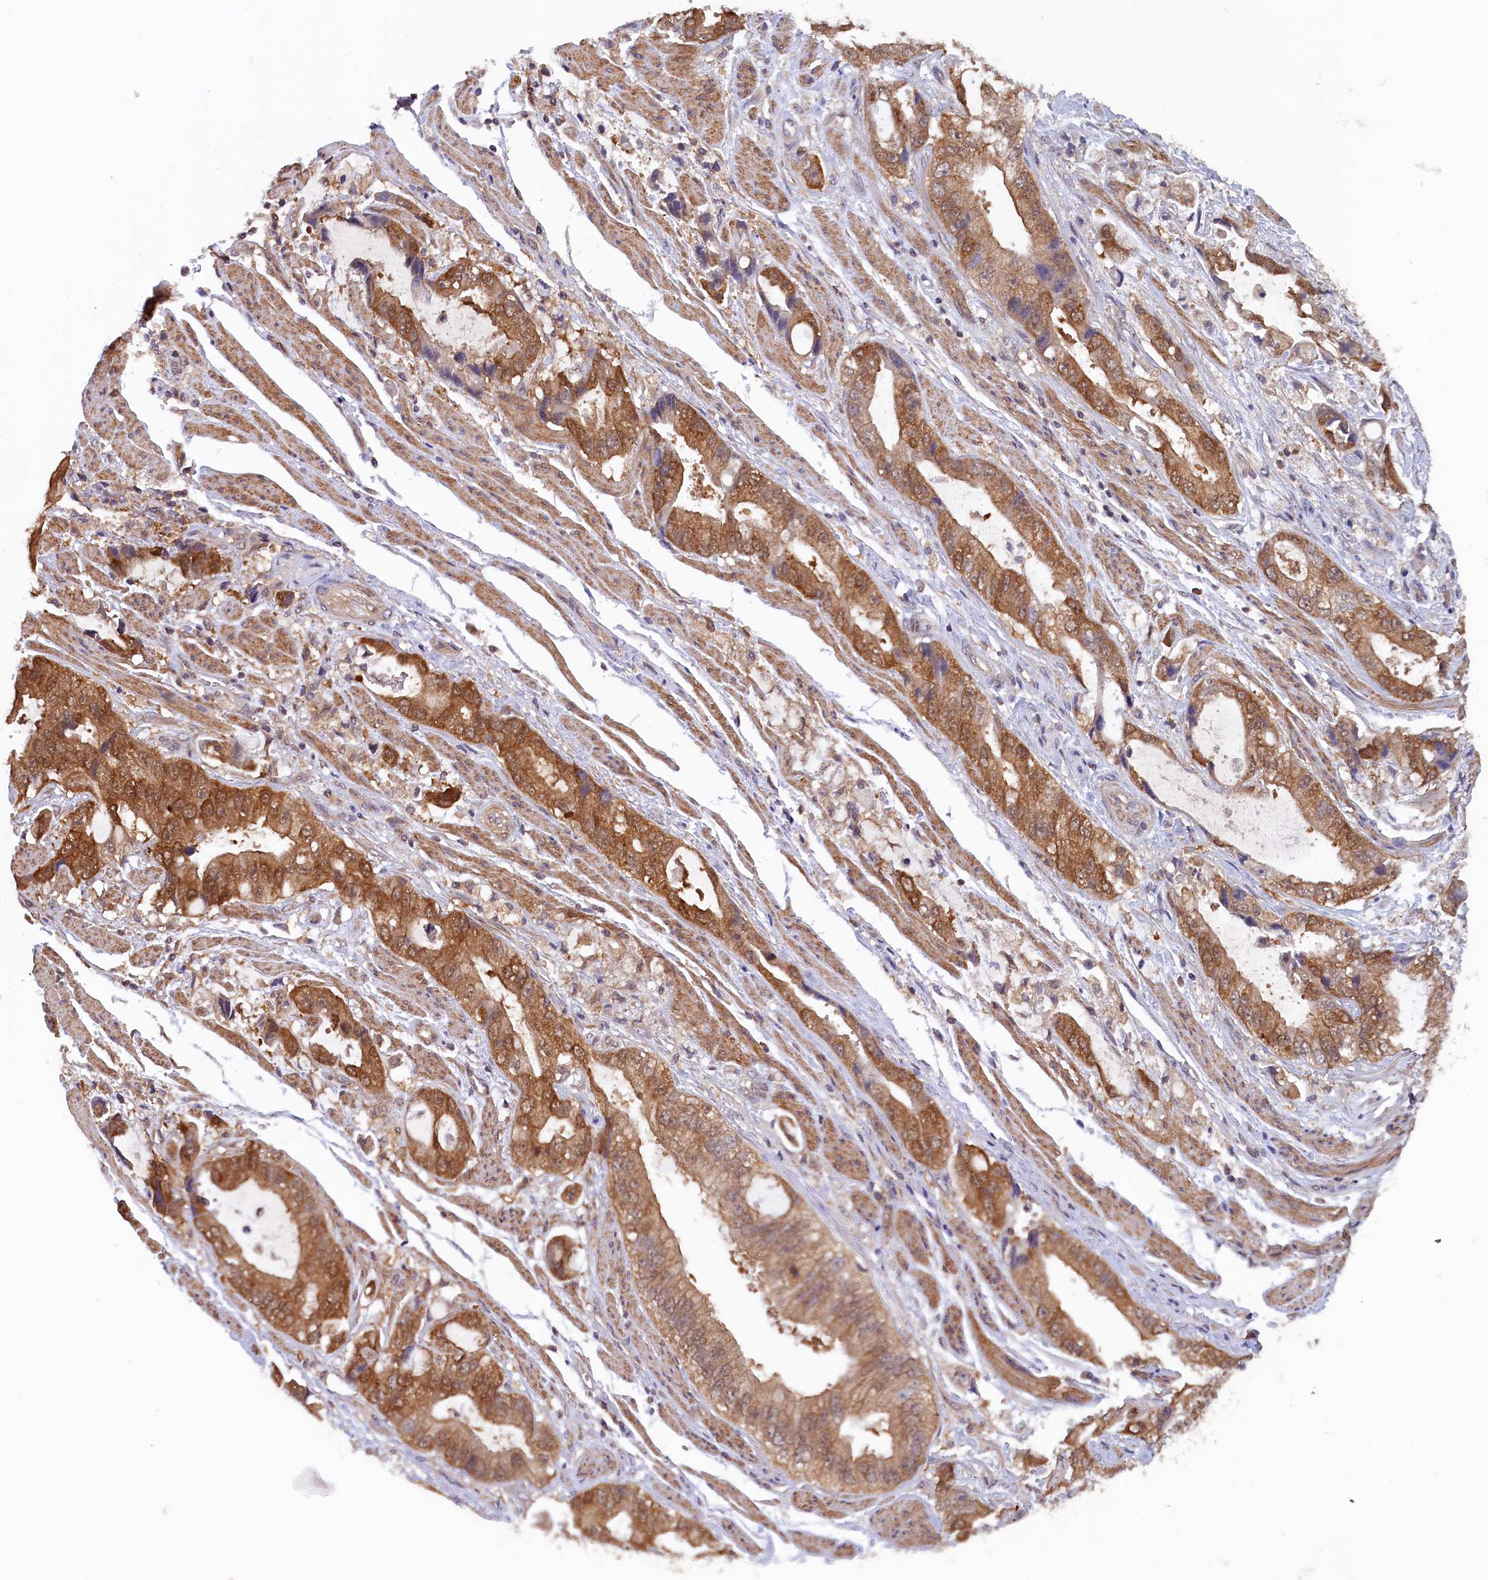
{"staining": {"intensity": "moderate", "quantity": ">75%", "location": "cytoplasmic/membranous"}, "tissue": "stomach cancer", "cell_type": "Tumor cells", "image_type": "cancer", "snomed": [{"axis": "morphology", "description": "Adenocarcinoma, NOS"}, {"axis": "topography", "description": "Stomach"}], "caption": "This photomicrograph demonstrates immunohistochemistry (IHC) staining of human stomach cancer (adenocarcinoma), with medium moderate cytoplasmic/membranous expression in about >75% of tumor cells.", "gene": "JPT2", "patient": {"sex": "male", "age": 62}}